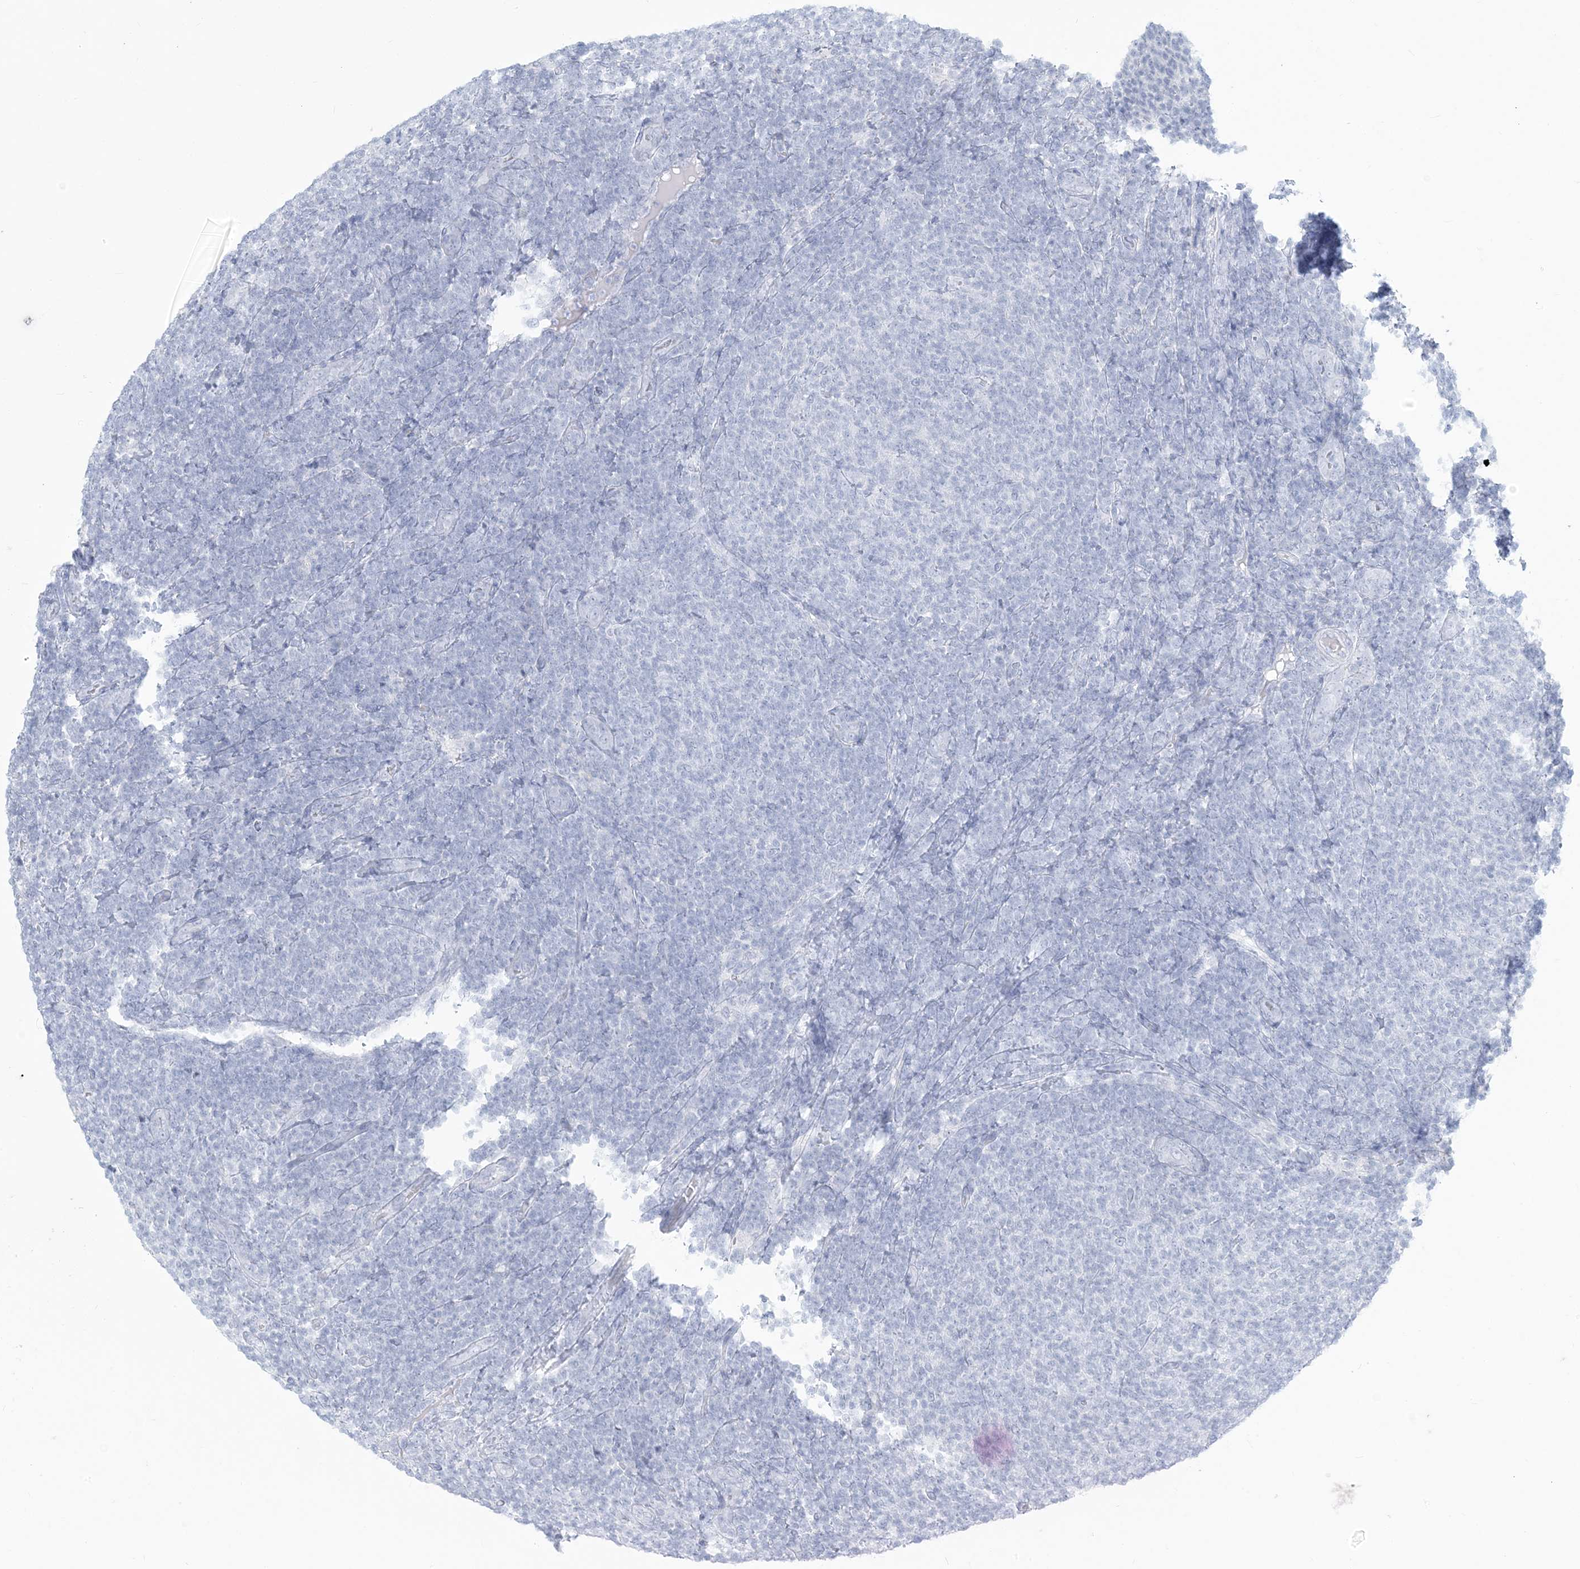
{"staining": {"intensity": "negative", "quantity": "none", "location": "none"}, "tissue": "lymphoma", "cell_type": "Tumor cells", "image_type": "cancer", "snomed": [{"axis": "morphology", "description": "Malignant lymphoma, non-Hodgkin's type, Low grade"}, {"axis": "topography", "description": "Lymph node"}], "caption": "Lymphoma was stained to show a protein in brown. There is no significant positivity in tumor cells.", "gene": "HLA-DRB1", "patient": {"sex": "male", "age": 66}}